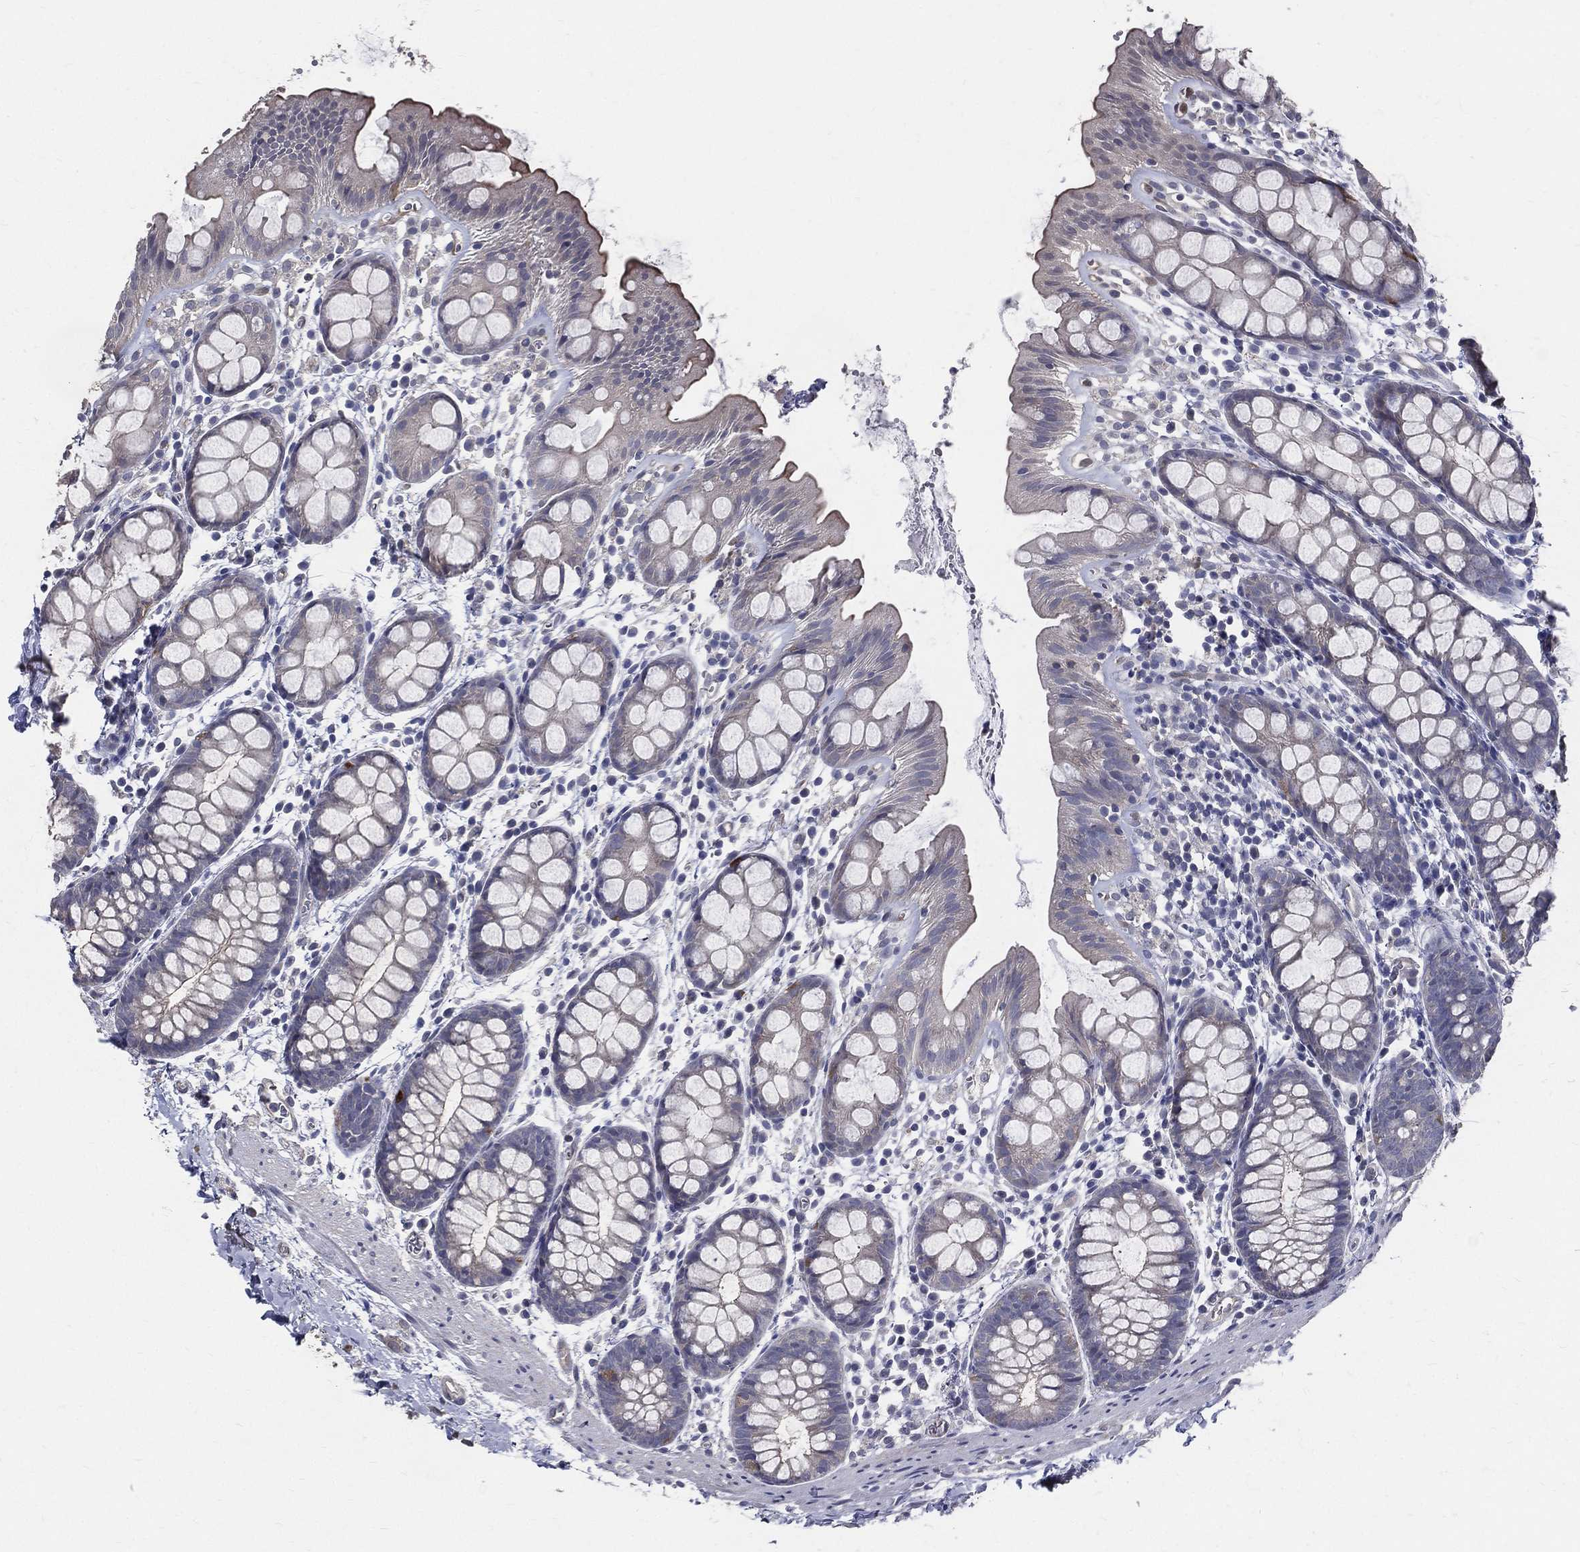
{"staining": {"intensity": "strong", "quantity": "<25%", "location": "cytoplasmic/membranous"}, "tissue": "rectum", "cell_type": "Glandular cells", "image_type": "normal", "snomed": [{"axis": "morphology", "description": "Normal tissue, NOS"}, {"axis": "topography", "description": "Rectum"}], "caption": "Immunohistochemical staining of benign rectum exhibits strong cytoplasmic/membranous protein staining in about <25% of glandular cells.", "gene": "SERPINB2", "patient": {"sex": "male", "age": 57}}